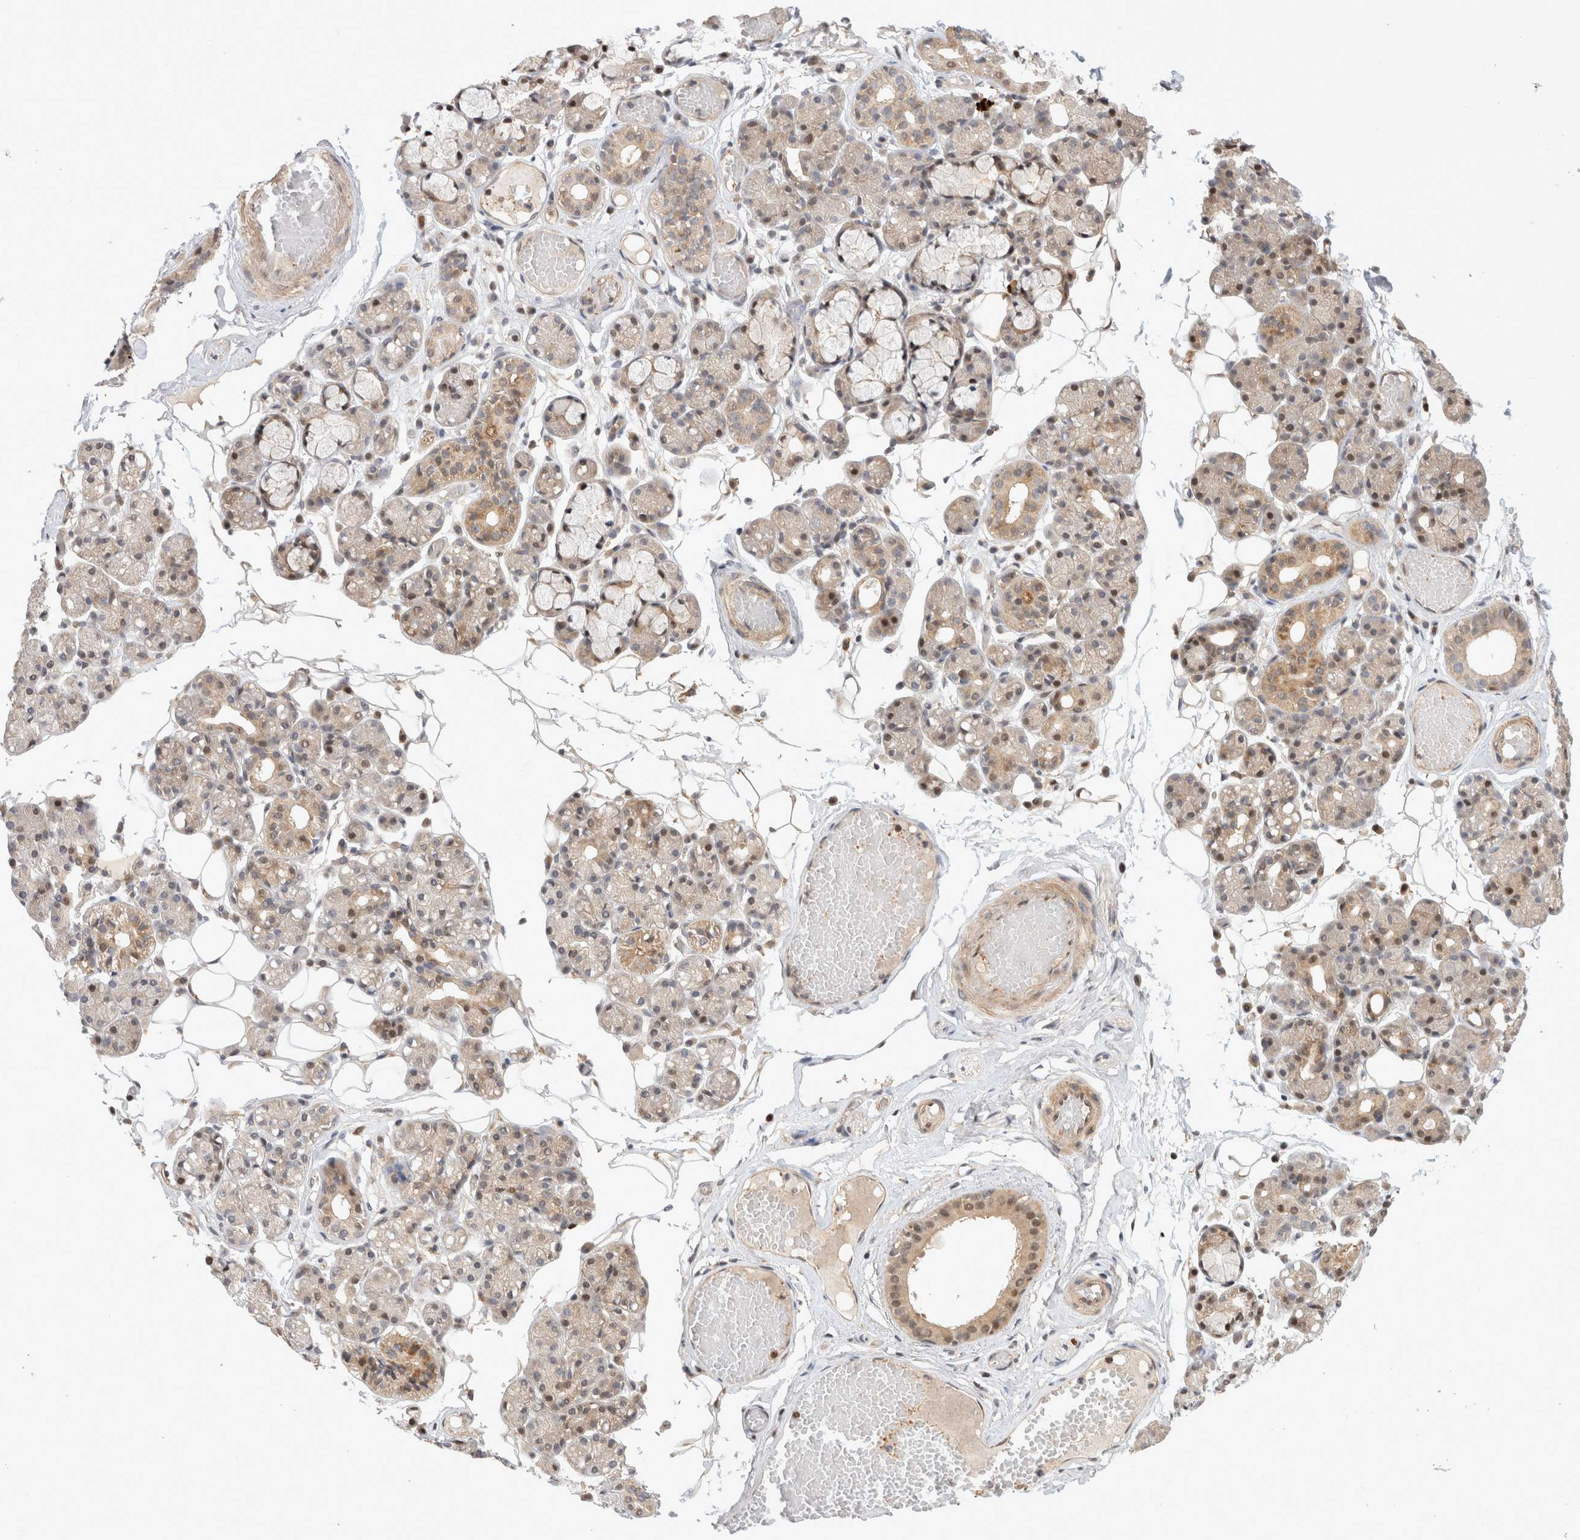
{"staining": {"intensity": "moderate", "quantity": "<25%", "location": "cytoplasmic/membranous,nuclear"}, "tissue": "salivary gland", "cell_type": "Glandular cells", "image_type": "normal", "snomed": [{"axis": "morphology", "description": "Normal tissue, NOS"}, {"axis": "topography", "description": "Salivary gland"}], "caption": "An immunohistochemistry histopathology image of unremarkable tissue is shown. Protein staining in brown labels moderate cytoplasmic/membranous,nuclear positivity in salivary gland within glandular cells.", "gene": "HTT", "patient": {"sex": "male", "age": 63}}